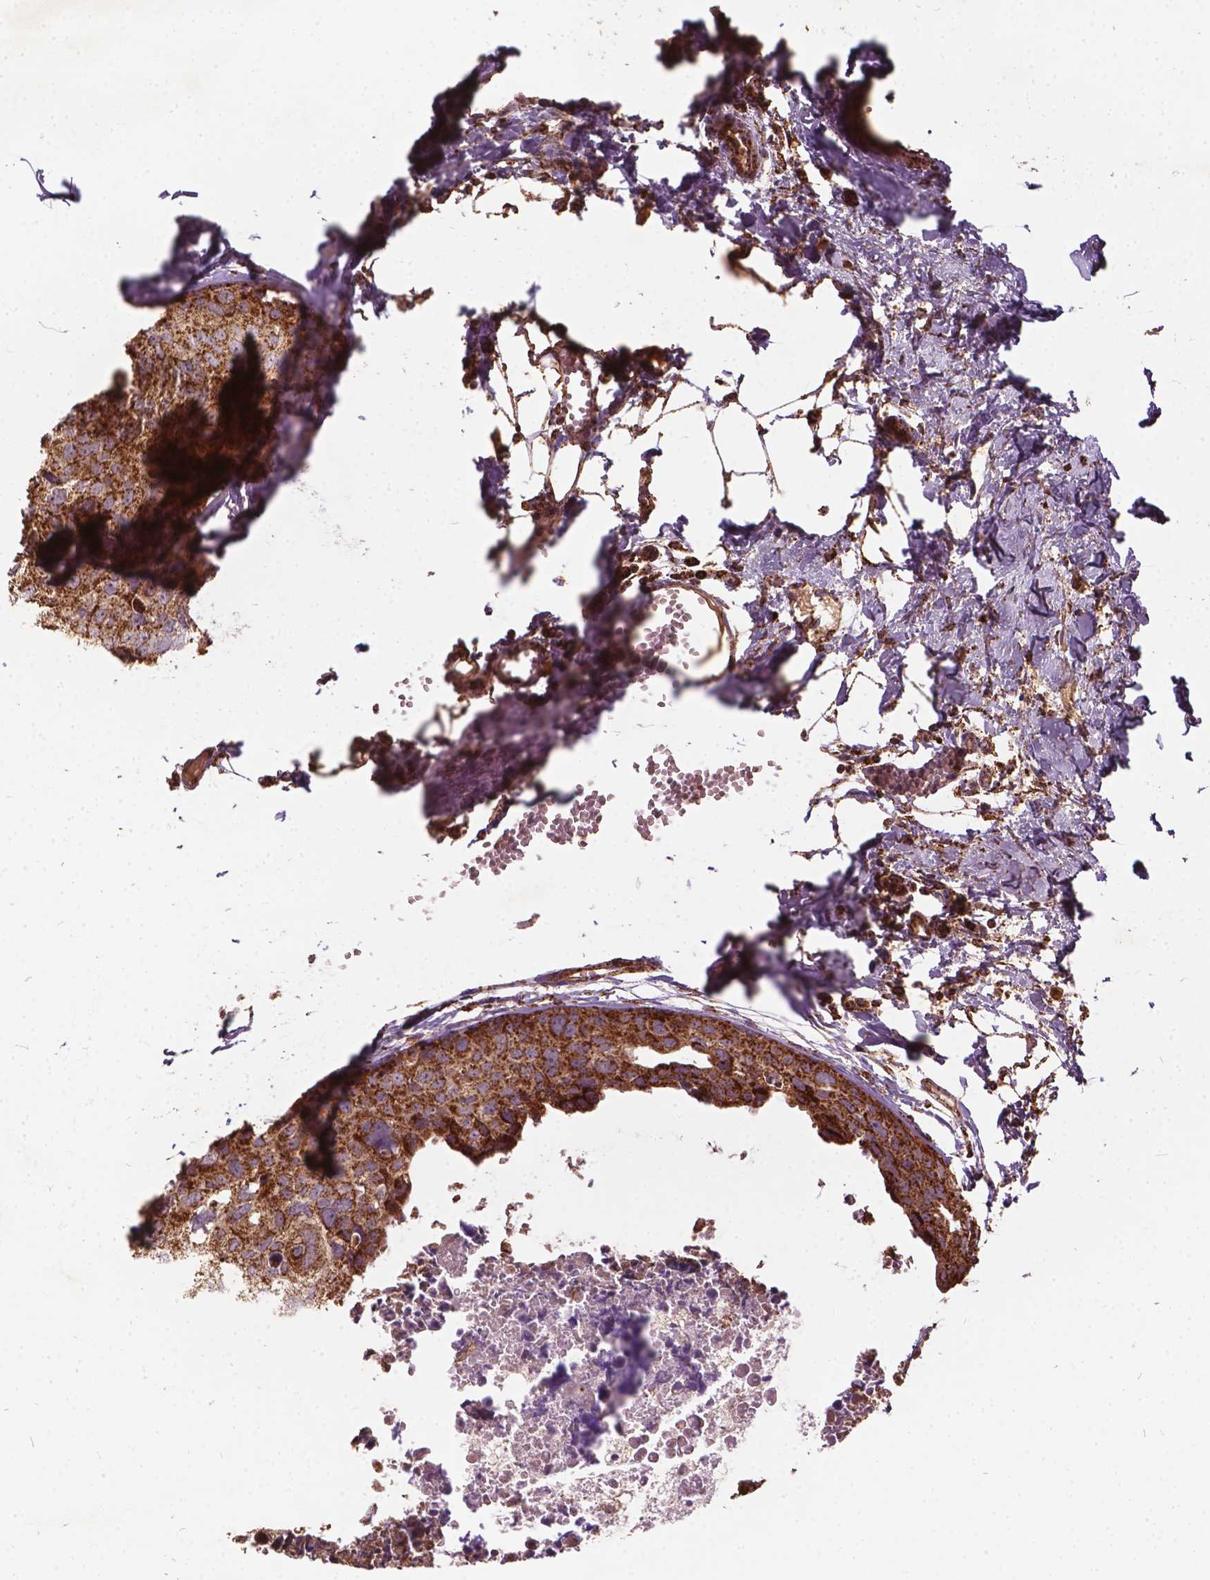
{"staining": {"intensity": "strong", "quantity": ">75%", "location": "cytoplasmic/membranous"}, "tissue": "breast cancer", "cell_type": "Tumor cells", "image_type": "cancer", "snomed": [{"axis": "morphology", "description": "Duct carcinoma"}, {"axis": "topography", "description": "Breast"}], "caption": "DAB immunohistochemical staining of breast intraductal carcinoma shows strong cytoplasmic/membranous protein expression in approximately >75% of tumor cells.", "gene": "UBXN2A", "patient": {"sex": "female", "age": 38}}